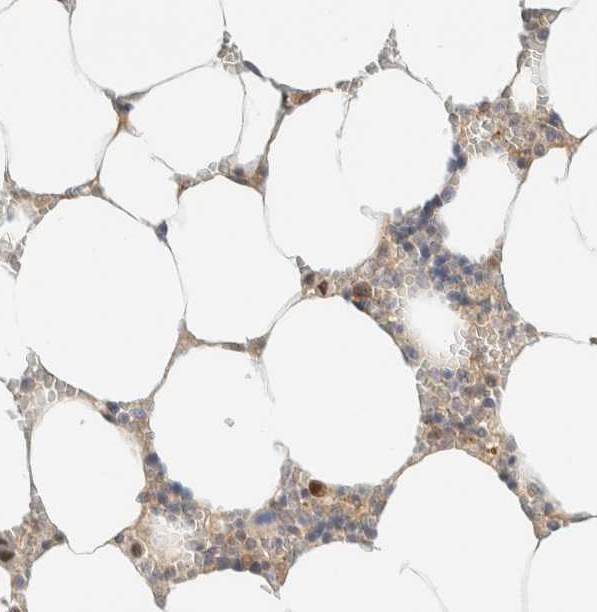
{"staining": {"intensity": "moderate", "quantity": "<25%", "location": "cytoplasmic/membranous"}, "tissue": "bone marrow", "cell_type": "Hematopoietic cells", "image_type": "normal", "snomed": [{"axis": "morphology", "description": "Normal tissue, NOS"}, {"axis": "topography", "description": "Bone marrow"}], "caption": "A high-resolution image shows immunohistochemistry staining of normal bone marrow, which reveals moderate cytoplasmic/membranous expression in about <25% of hematopoietic cells.", "gene": "PCYT2", "patient": {"sex": "male", "age": 70}}